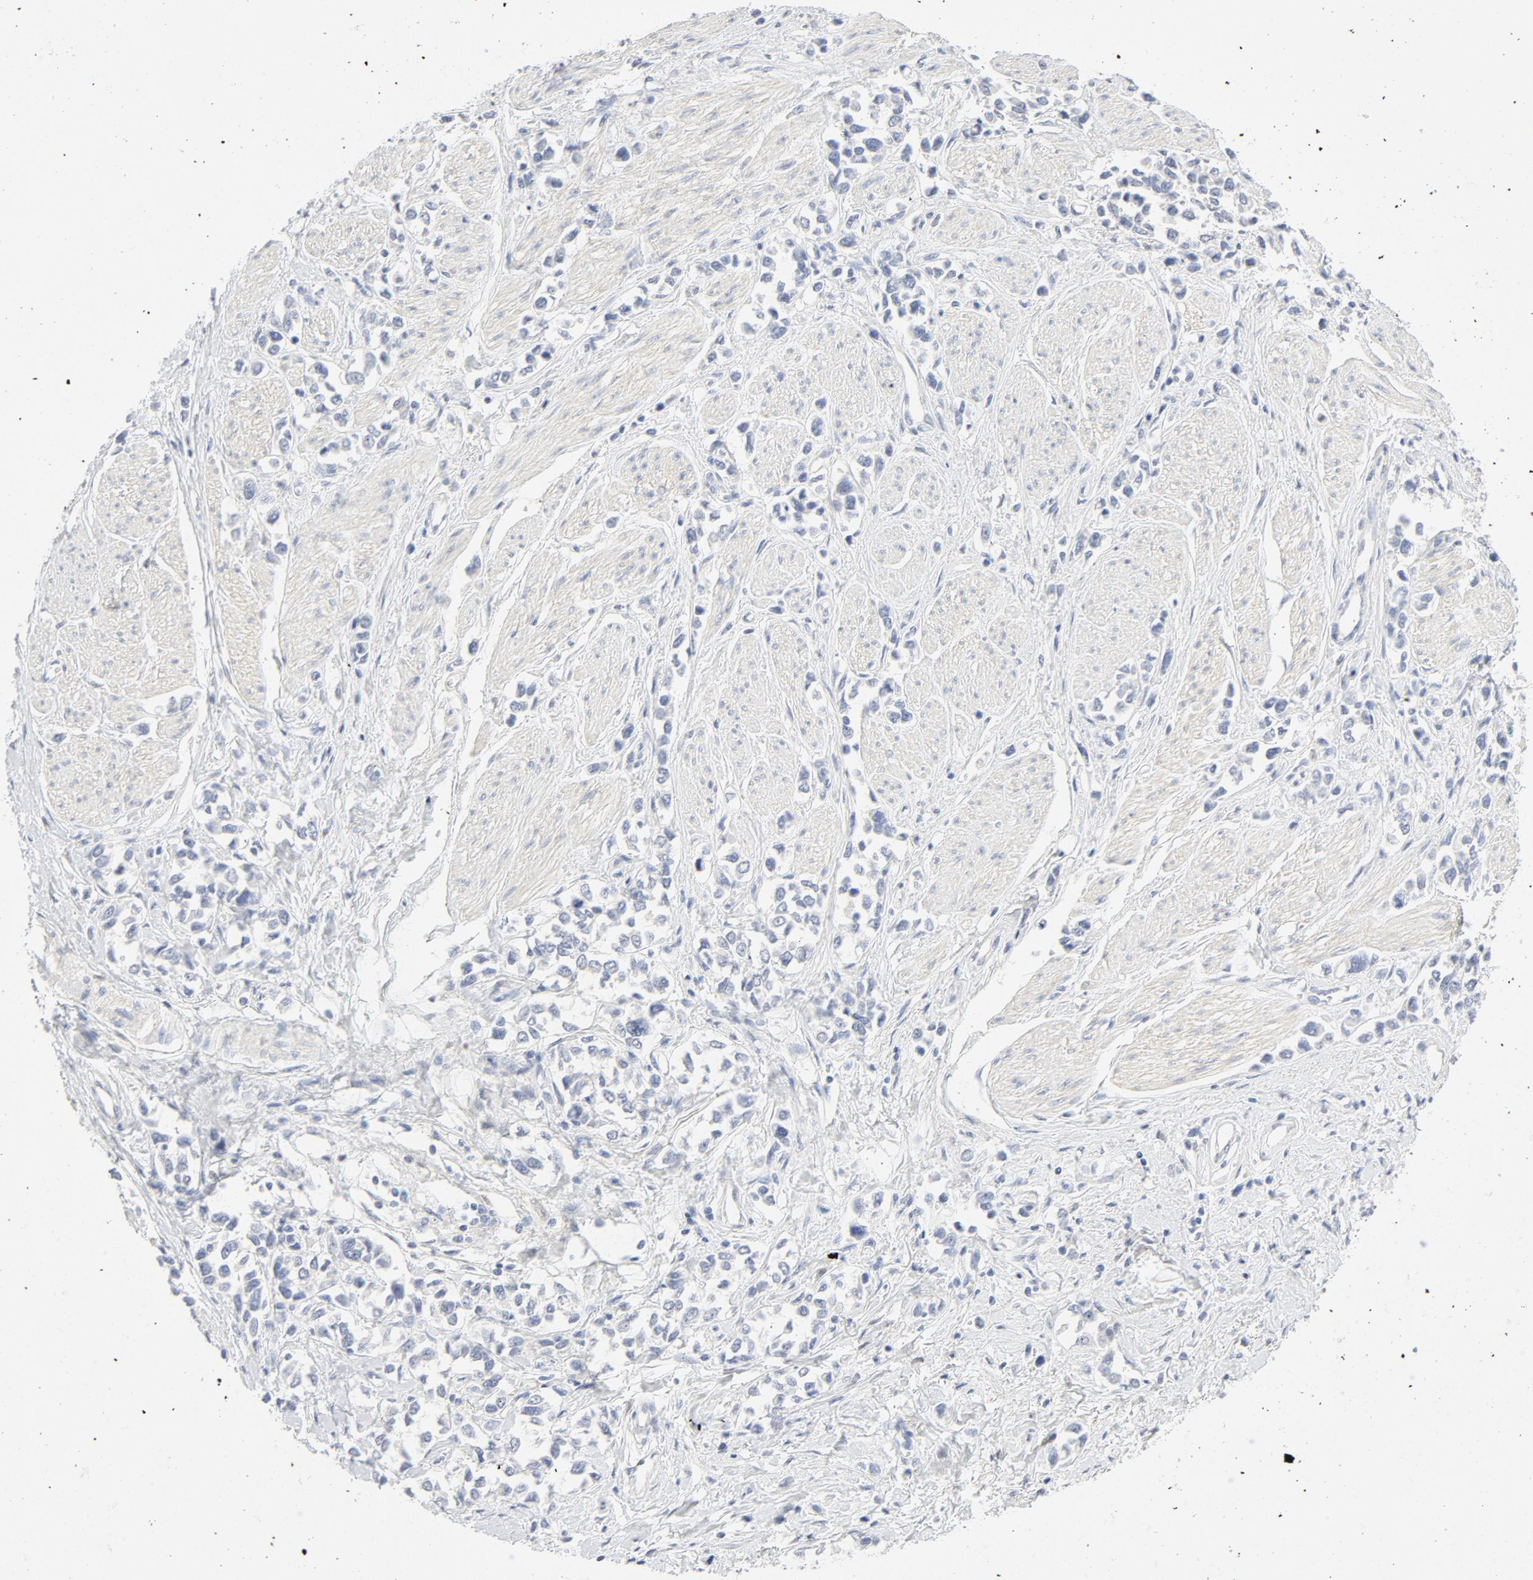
{"staining": {"intensity": "negative", "quantity": "none", "location": "none"}, "tissue": "stomach cancer", "cell_type": "Tumor cells", "image_type": "cancer", "snomed": [{"axis": "morphology", "description": "Adenocarcinoma, NOS"}, {"axis": "topography", "description": "Stomach, upper"}], "caption": "A micrograph of human stomach cancer is negative for staining in tumor cells.", "gene": "PGM1", "patient": {"sex": "male", "age": 76}}